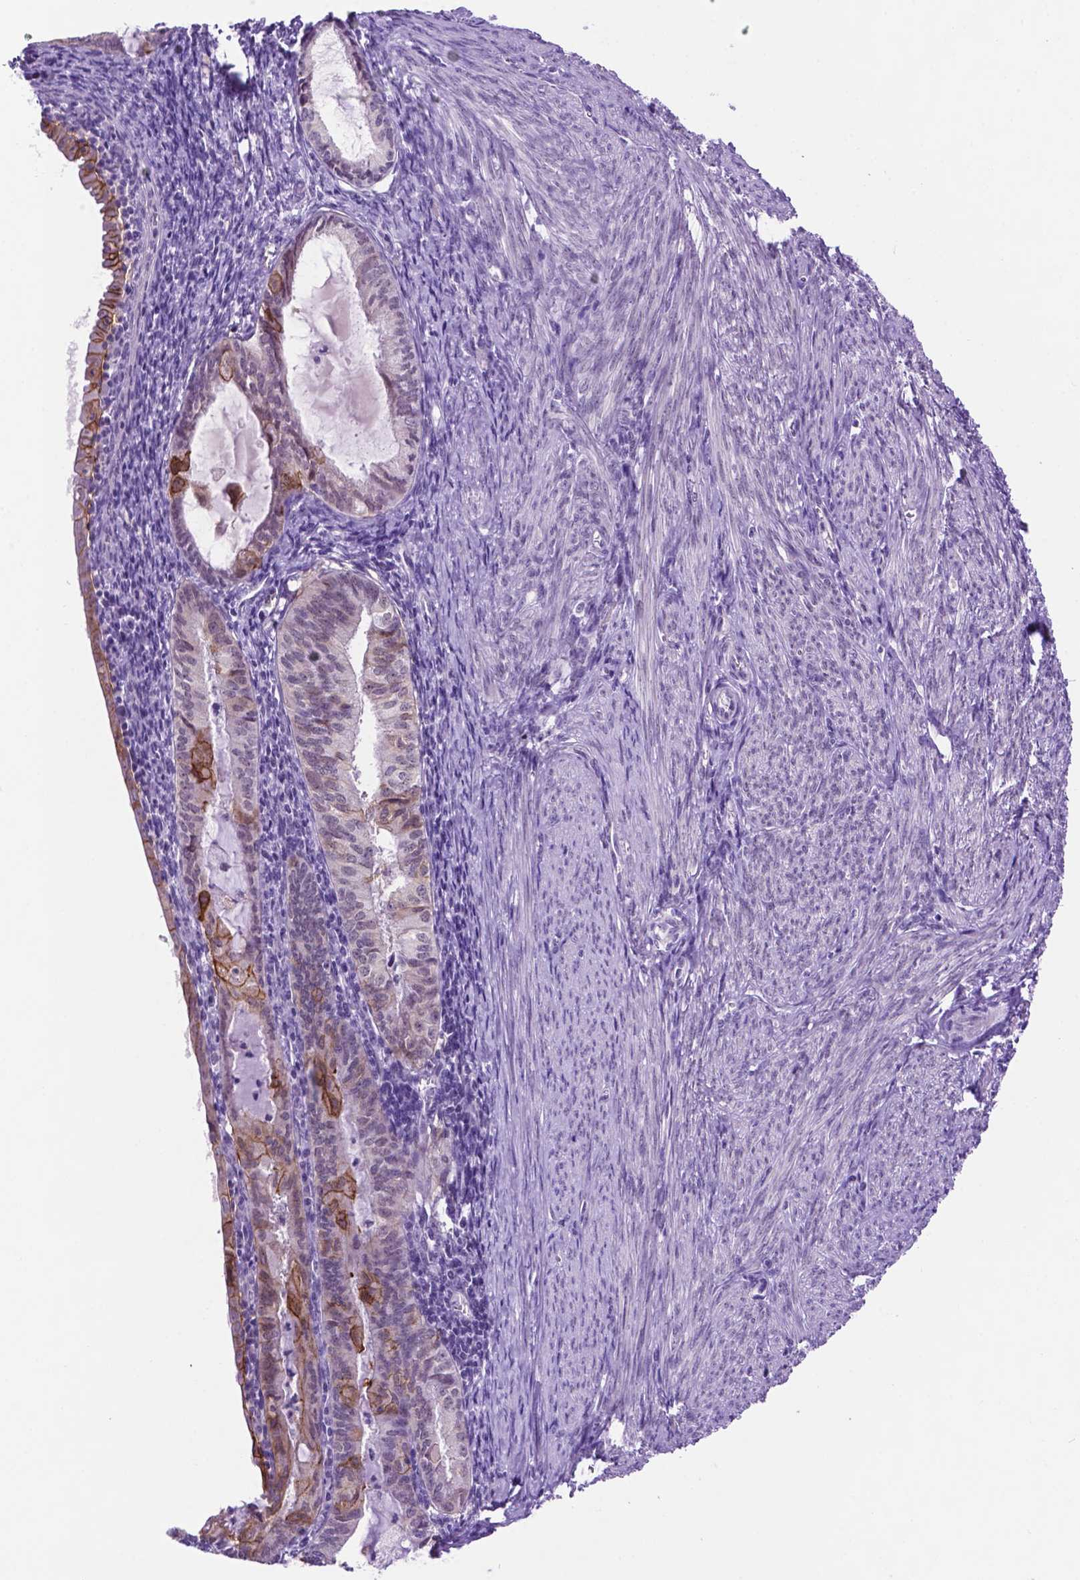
{"staining": {"intensity": "moderate", "quantity": "25%-75%", "location": "cytoplasmic/membranous"}, "tissue": "endometrial cancer", "cell_type": "Tumor cells", "image_type": "cancer", "snomed": [{"axis": "morphology", "description": "Carcinoma, NOS"}, {"axis": "topography", "description": "Endometrium"}], "caption": "Carcinoma (endometrial) tissue exhibits moderate cytoplasmic/membranous staining in about 25%-75% of tumor cells", "gene": "TACSTD2", "patient": {"sex": "female", "age": 62}}